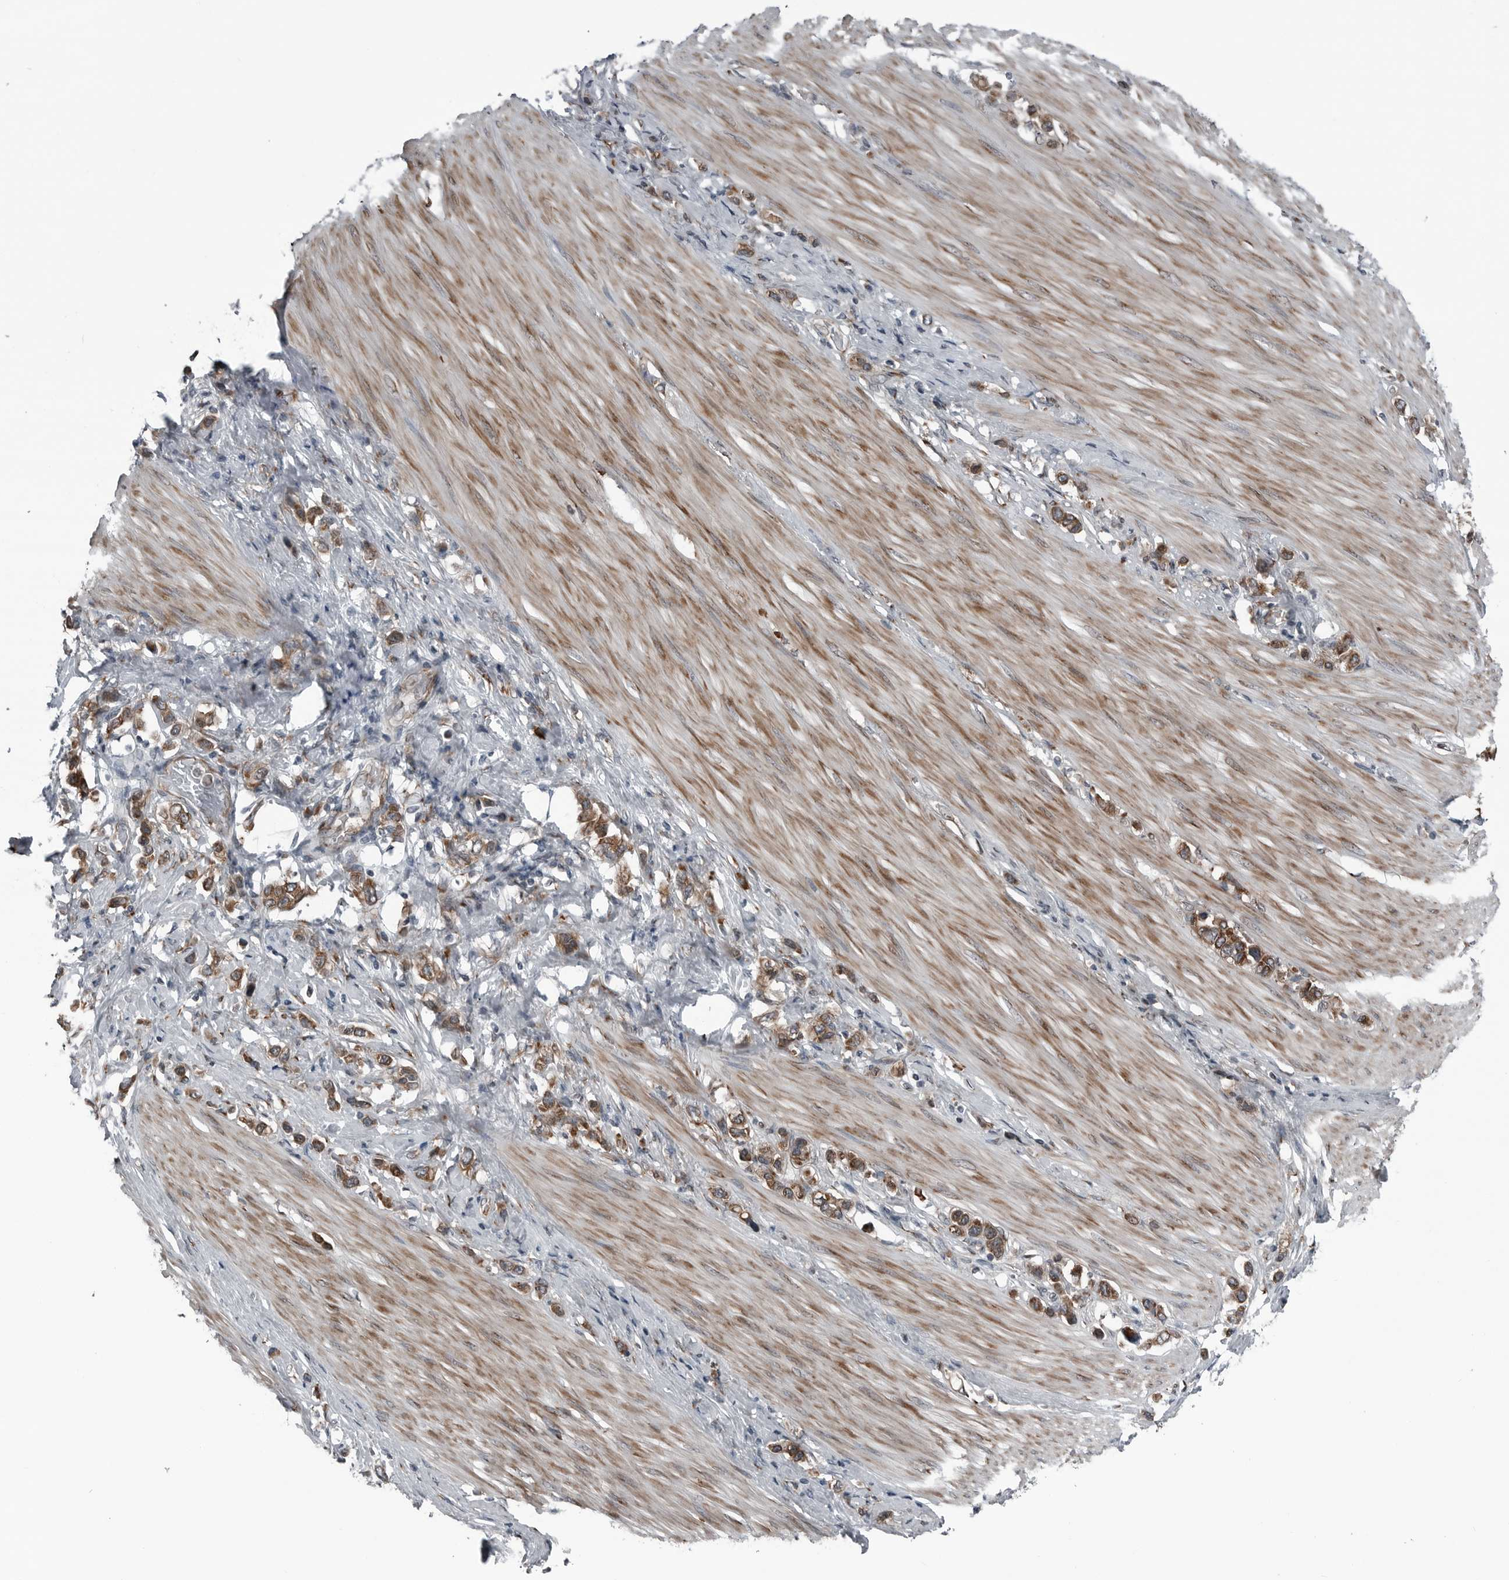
{"staining": {"intensity": "moderate", "quantity": ">75%", "location": "cytoplasmic/membranous"}, "tissue": "stomach cancer", "cell_type": "Tumor cells", "image_type": "cancer", "snomed": [{"axis": "morphology", "description": "Adenocarcinoma, NOS"}, {"axis": "topography", "description": "Stomach"}], "caption": "This is an image of immunohistochemistry (IHC) staining of stomach cancer, which shows moderate positivity in the cytoplasmic/membranous of tumor cells.", "gene": "CEP85", "patient": {"sex": "female", "age": 65}}